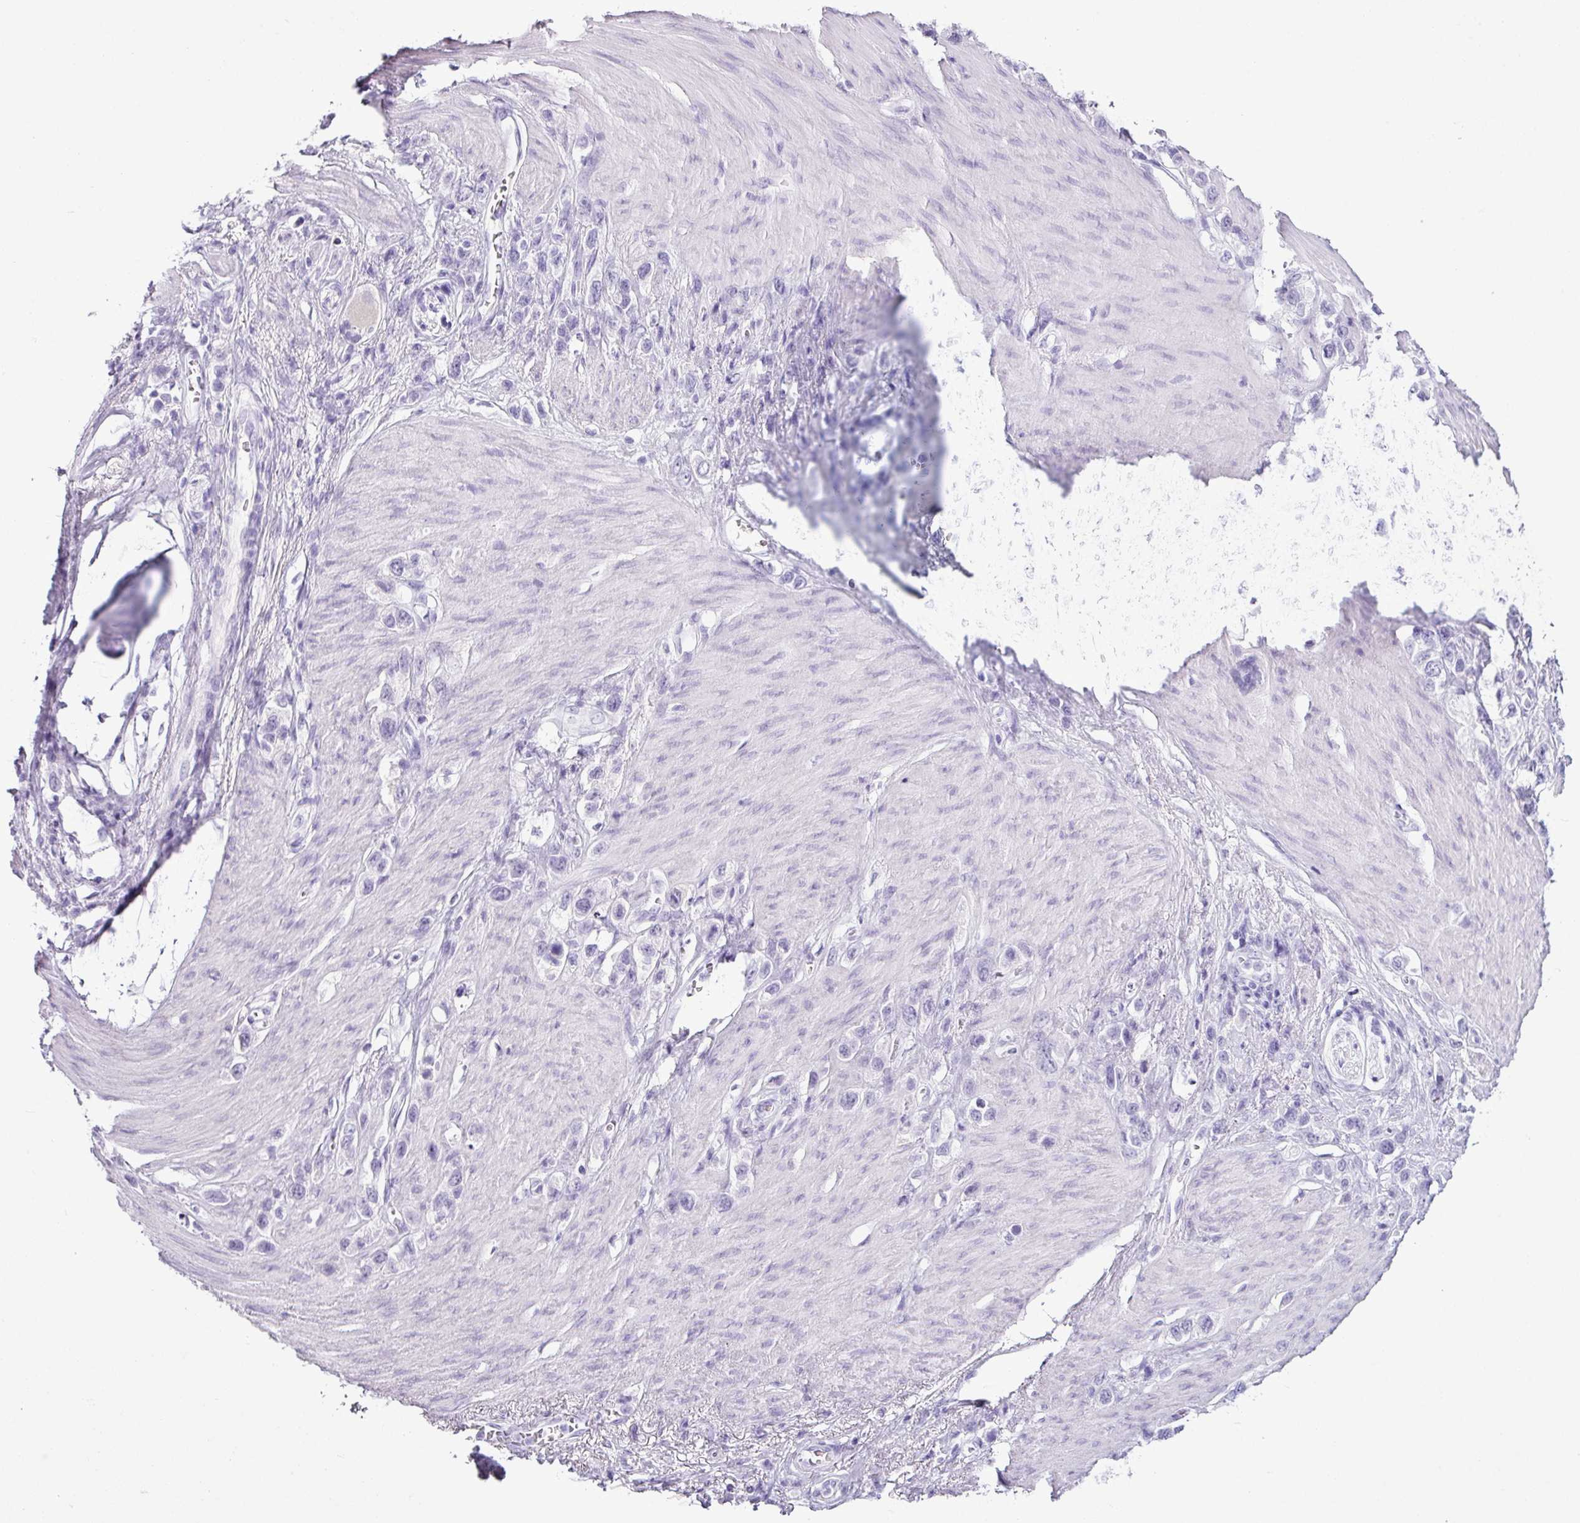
{"staining": {"intensity": "negative", "quantity": "none", "location": "none"}, "tissue": "stomach cancer", "cell_type": "Tumor cells", "image_type": "cancer", "snomed": [{"axis": "morphology", "description": "Adenocarcinoma, NOS"}, {"axis": "topography", "description": "Stomach"}], "caption": "Immunohistochemical staining of human adenocarcinoma (stomach) displays no significant staining in tumor cells.", "gene": "SCT", "patient": {"sex": "female", "age": 65}}